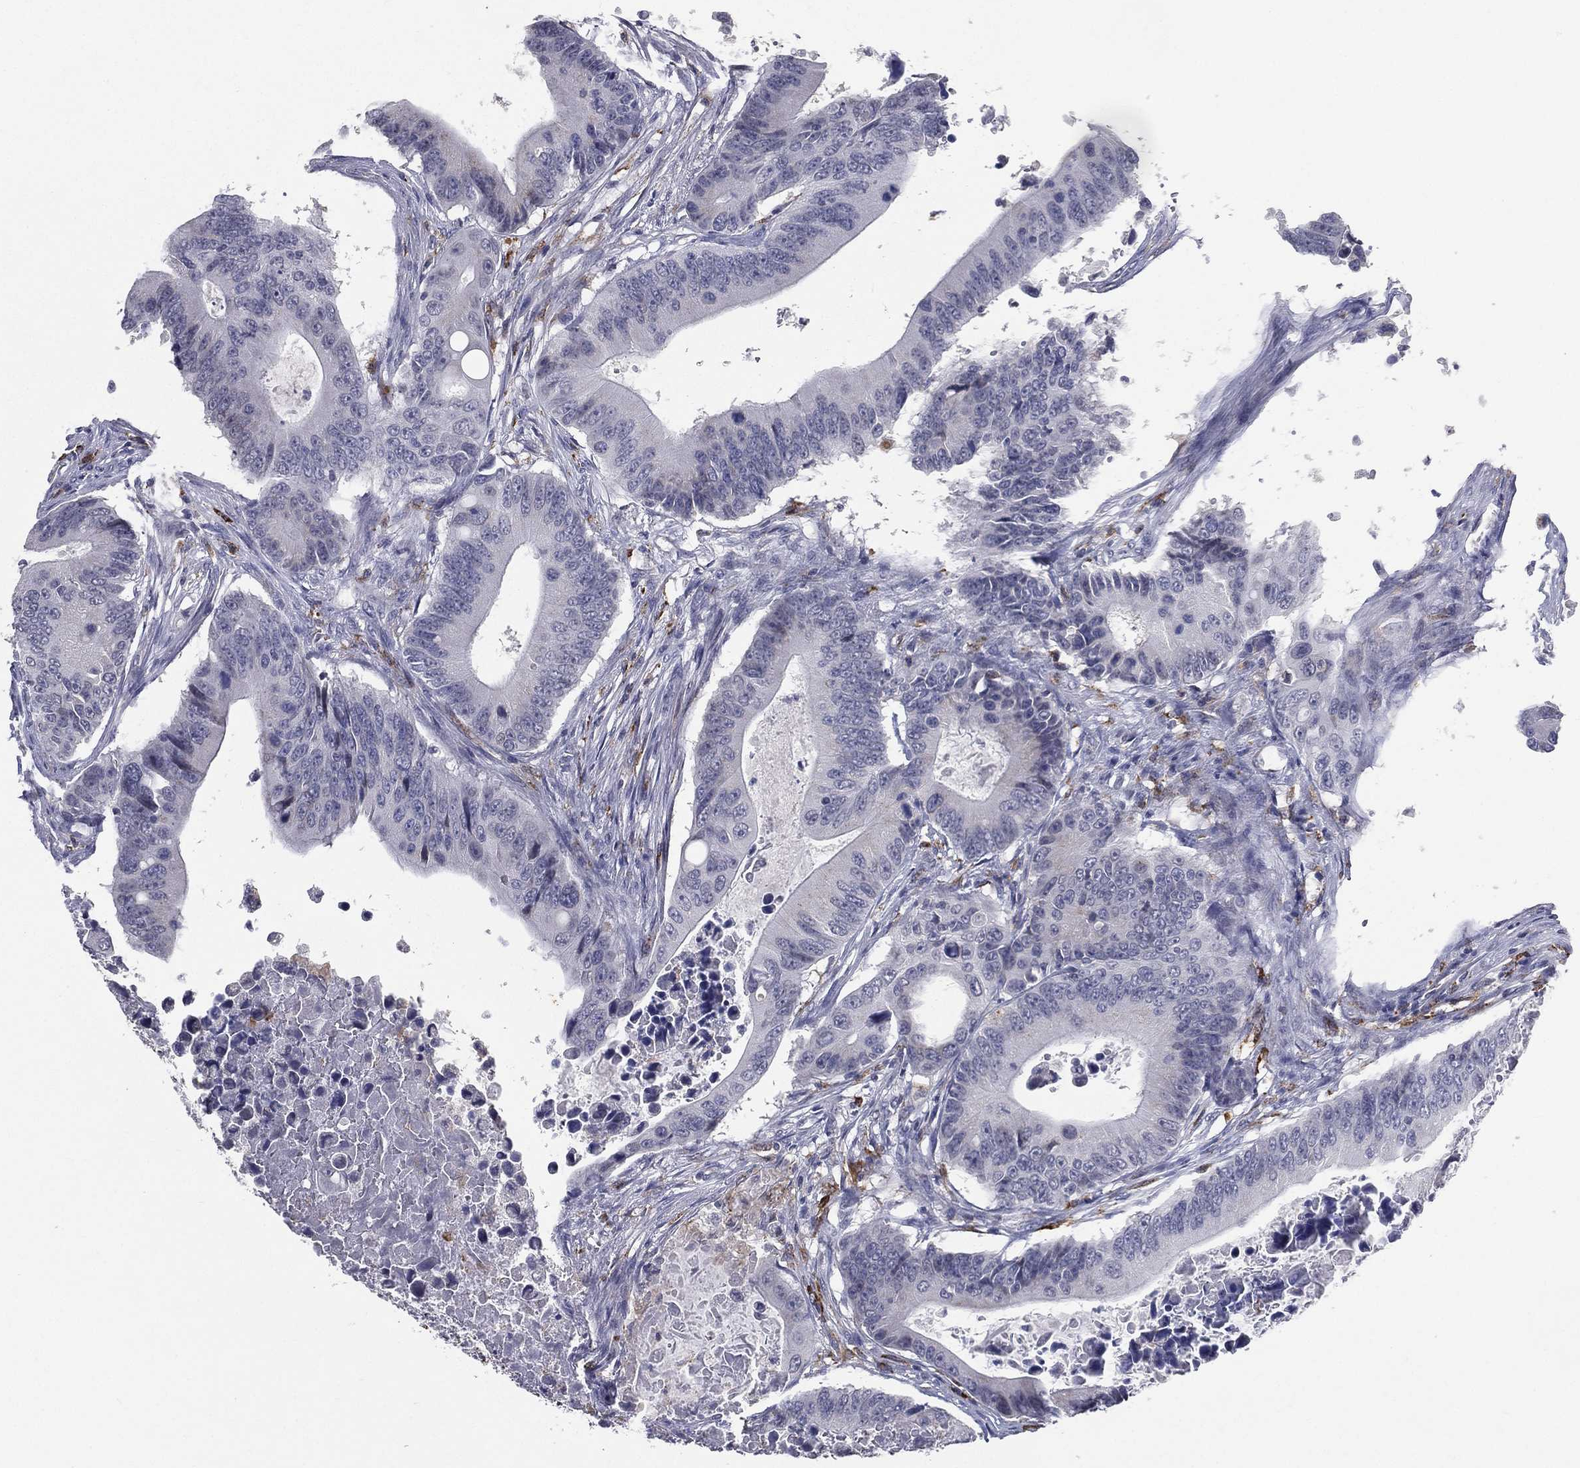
{"staining": {"intensity": "negative", "quantity": "none", "location": "none"}, "tissue": "colorectal cancer", "cell_type": "Tumor cells", "image_type": "cancer", "snomed": [{"axis": "morphology", "description": "Adenocarcinoma, NOS"}, {"axis": "topography", "description": "Colon"}], "caption": "A photomicrograph of adenocarcinoma (colorectal) stained for a protein shows no brown staining in tumor cells.", "gene": "EVI2B", "patient": {"sex": "female", "age": 90}}